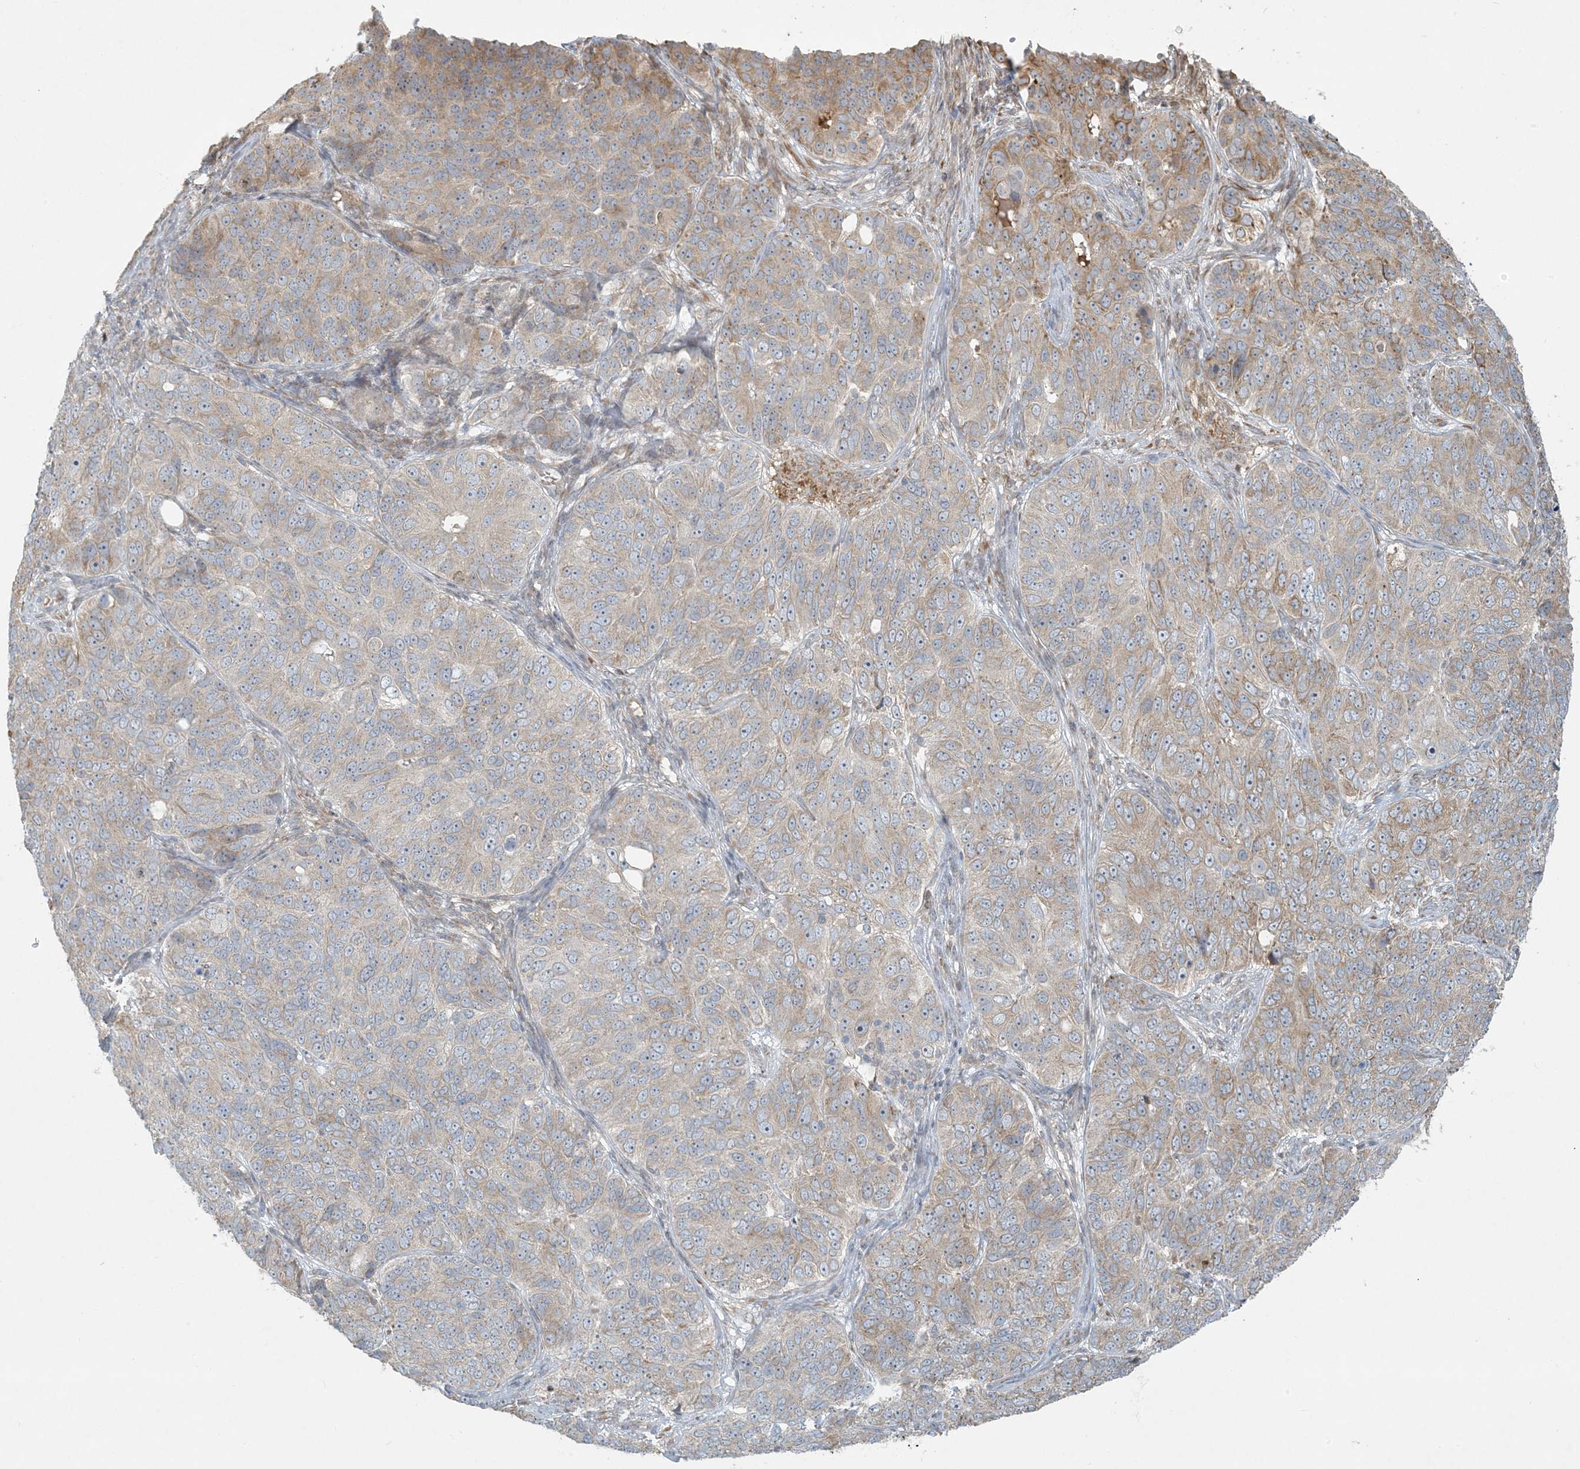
{"staining": {"intensity": "moderate", "quantity": "25%-75%", "location": "cytoplasmic/membranous"}, "tissue": "ovarian cancer", "cell_type": "Tumor cells", "image_type": "cancer", "snomed": [{"axis": "morphology", "description": "Carcinoma, endometroid"}, {"axis": "topography", "description": "Ovary"}], "caption": "Immunohistochemical staining of human ovarian cancer (endometroid carcinoma) reveals medium levels of moderate cytoplasmic/membranous protein expression in about 25%-75% of tumor cells. (Stains: DAB in brown, nuclei in blue, Microscopy: brightfield microscopy at high magnification).", "gene": "HACL1", "patient": {"sex": "female", "age": 51}}